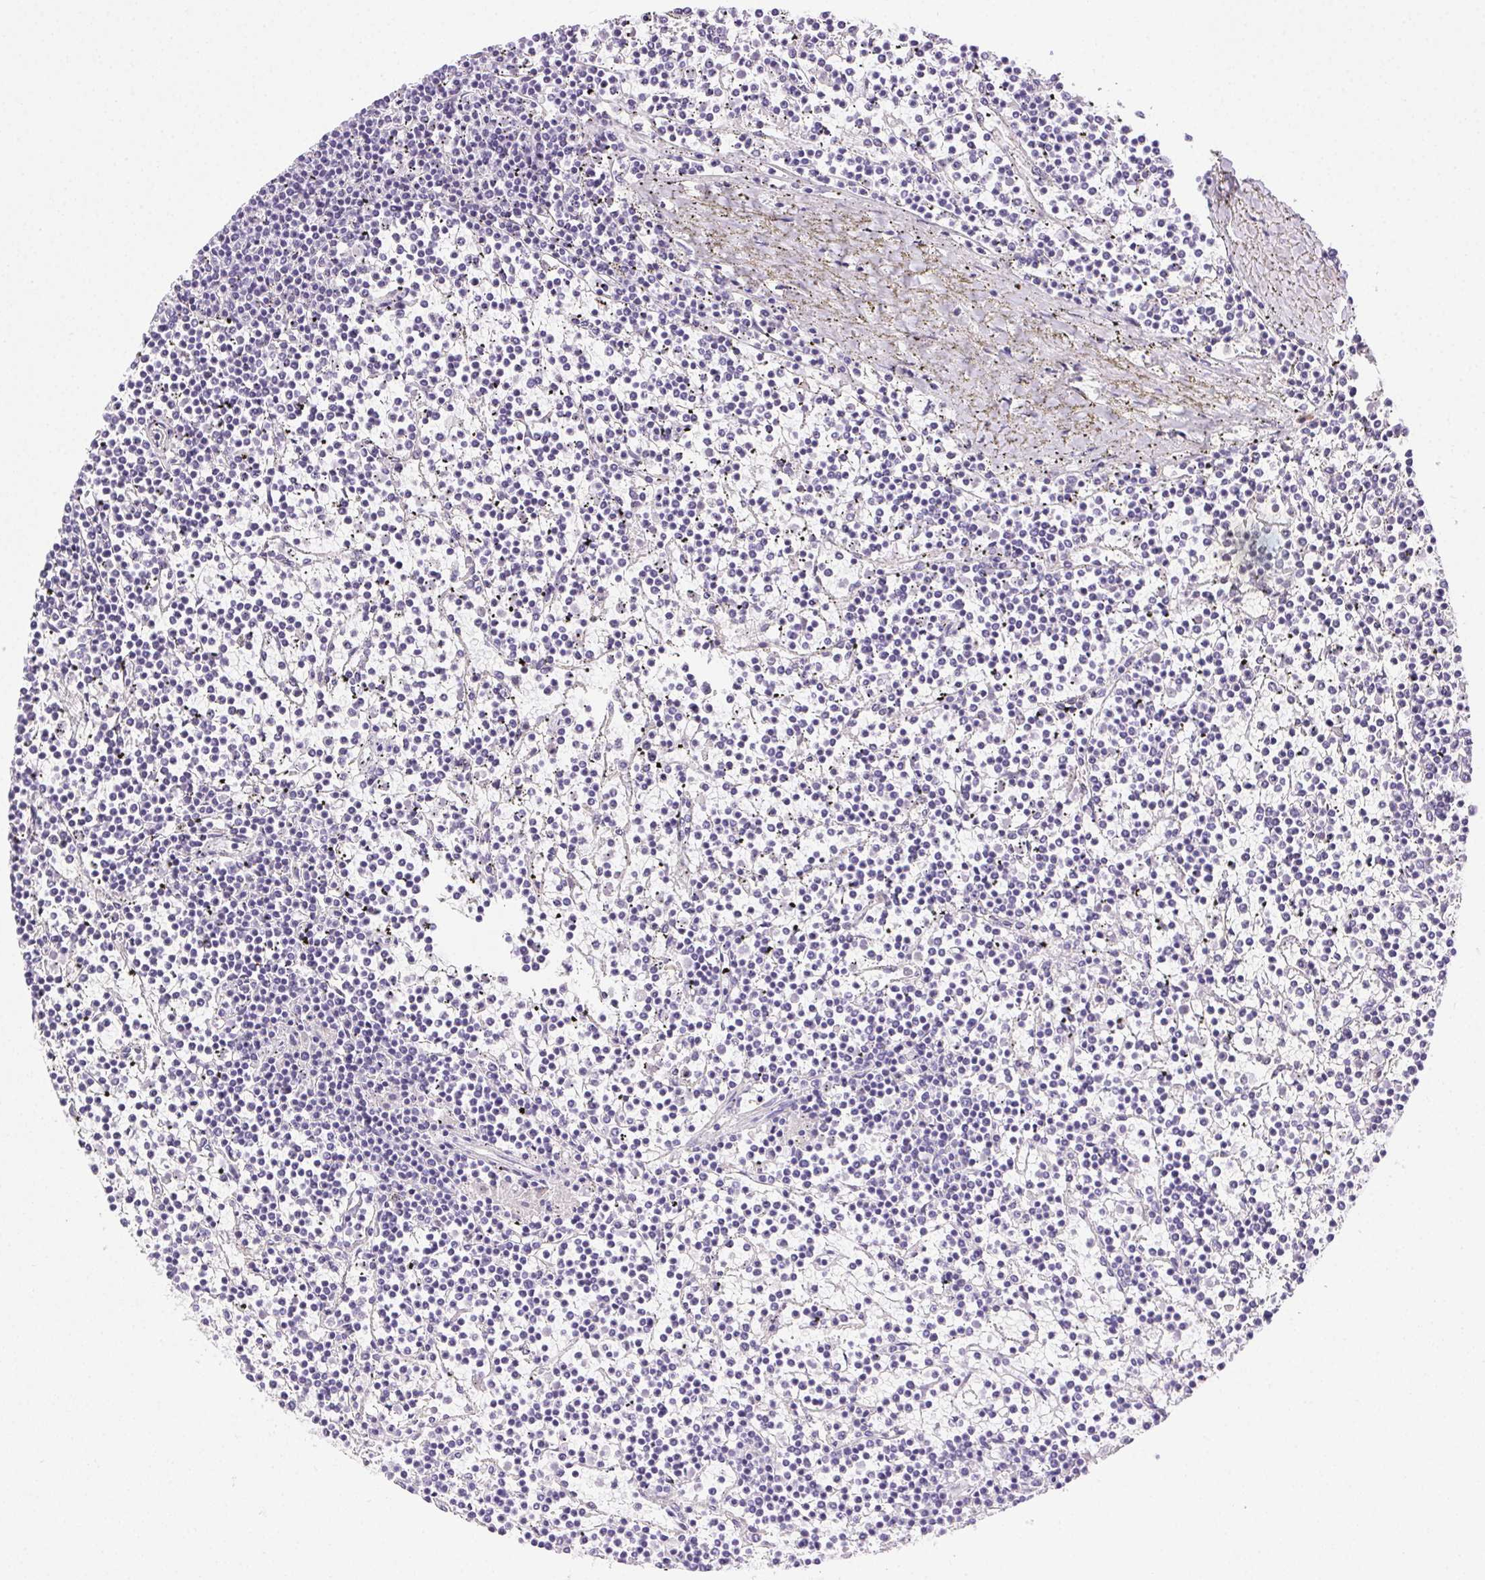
{"staining": {"intensity": "negative", "quantity": "none", "location": "none"}, "tissue": "lymphoma", "cell_type": "Tumor cells", "image_type": "cancer", "snomed": [{"axis": "morphology", "description": "Malignant lymphoma, non-Hodgkin's type, Low grade"}, {"axis": "topography", "description": "Spleen"}], "caption": "Histopathology image shows no significant protein positivity in tumor cells of low-grade malignant lymphoma, non-Hodgkin's type.", "gene": "CLDN10", "patient": {"sex": "female", "age": 19}}